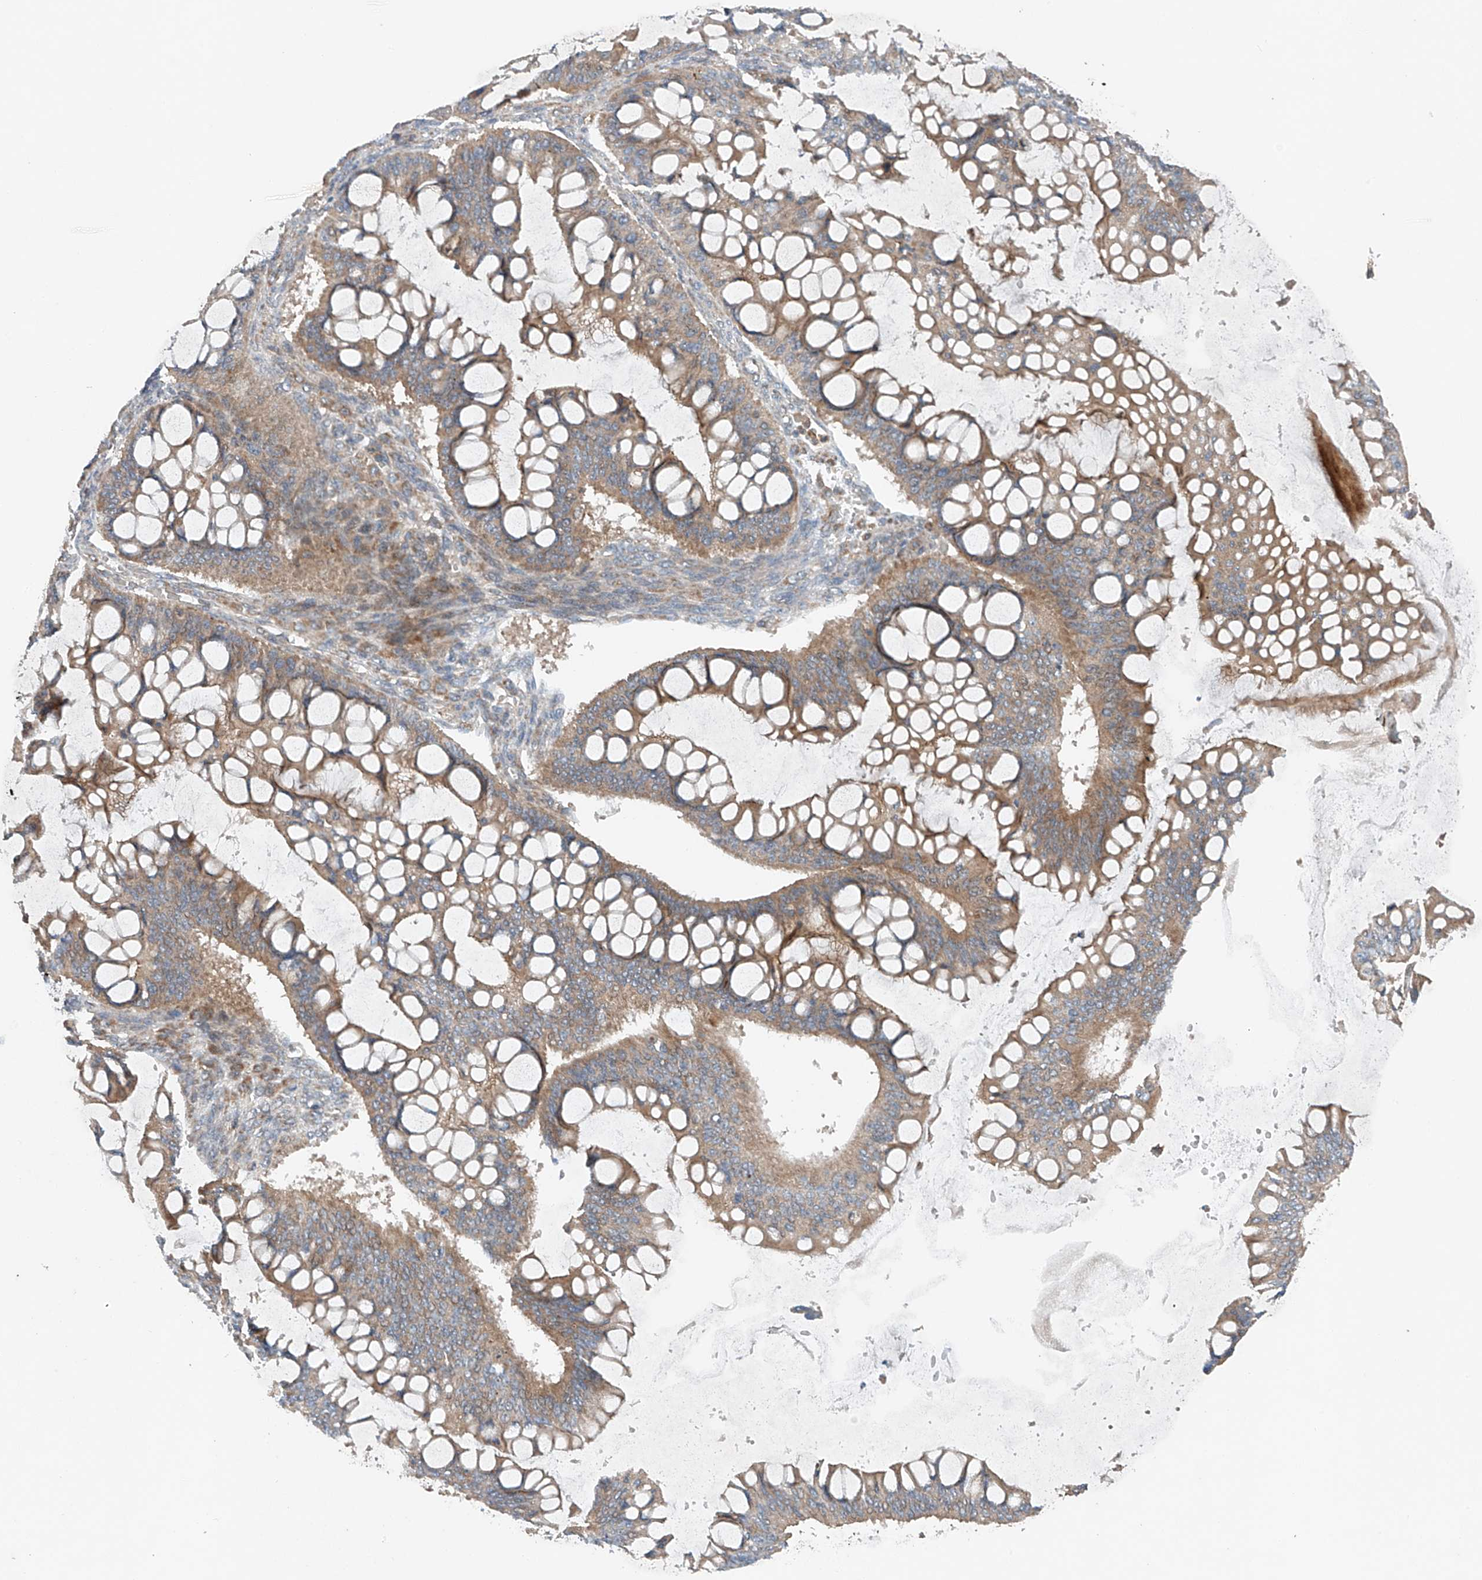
{"staining": {"intensity": "moderate", "quantity": ">75%", "location": "cytoplasmic/membranous"}, "tissue": "ovarian cancer", "cell_type": "Tumor cells", "image_type": "cancer", "snomed": [{"axis": "morphology", "description": "Cystadenocarcinoma, mucinous, NOS"}, {"axis": "topography", "description": "Ovary"}], "caption": "High-magnification brightfield microscopy of ovarian cancer stained with DAB (brown) and counterstained with hematoxylin (blue). tumor cells exhibit moderate cytoplasmic/membranous expression is identified in about>75% of cells.", "gene": "CEP85L", "patient": {"sex": "female", "age": 73}}